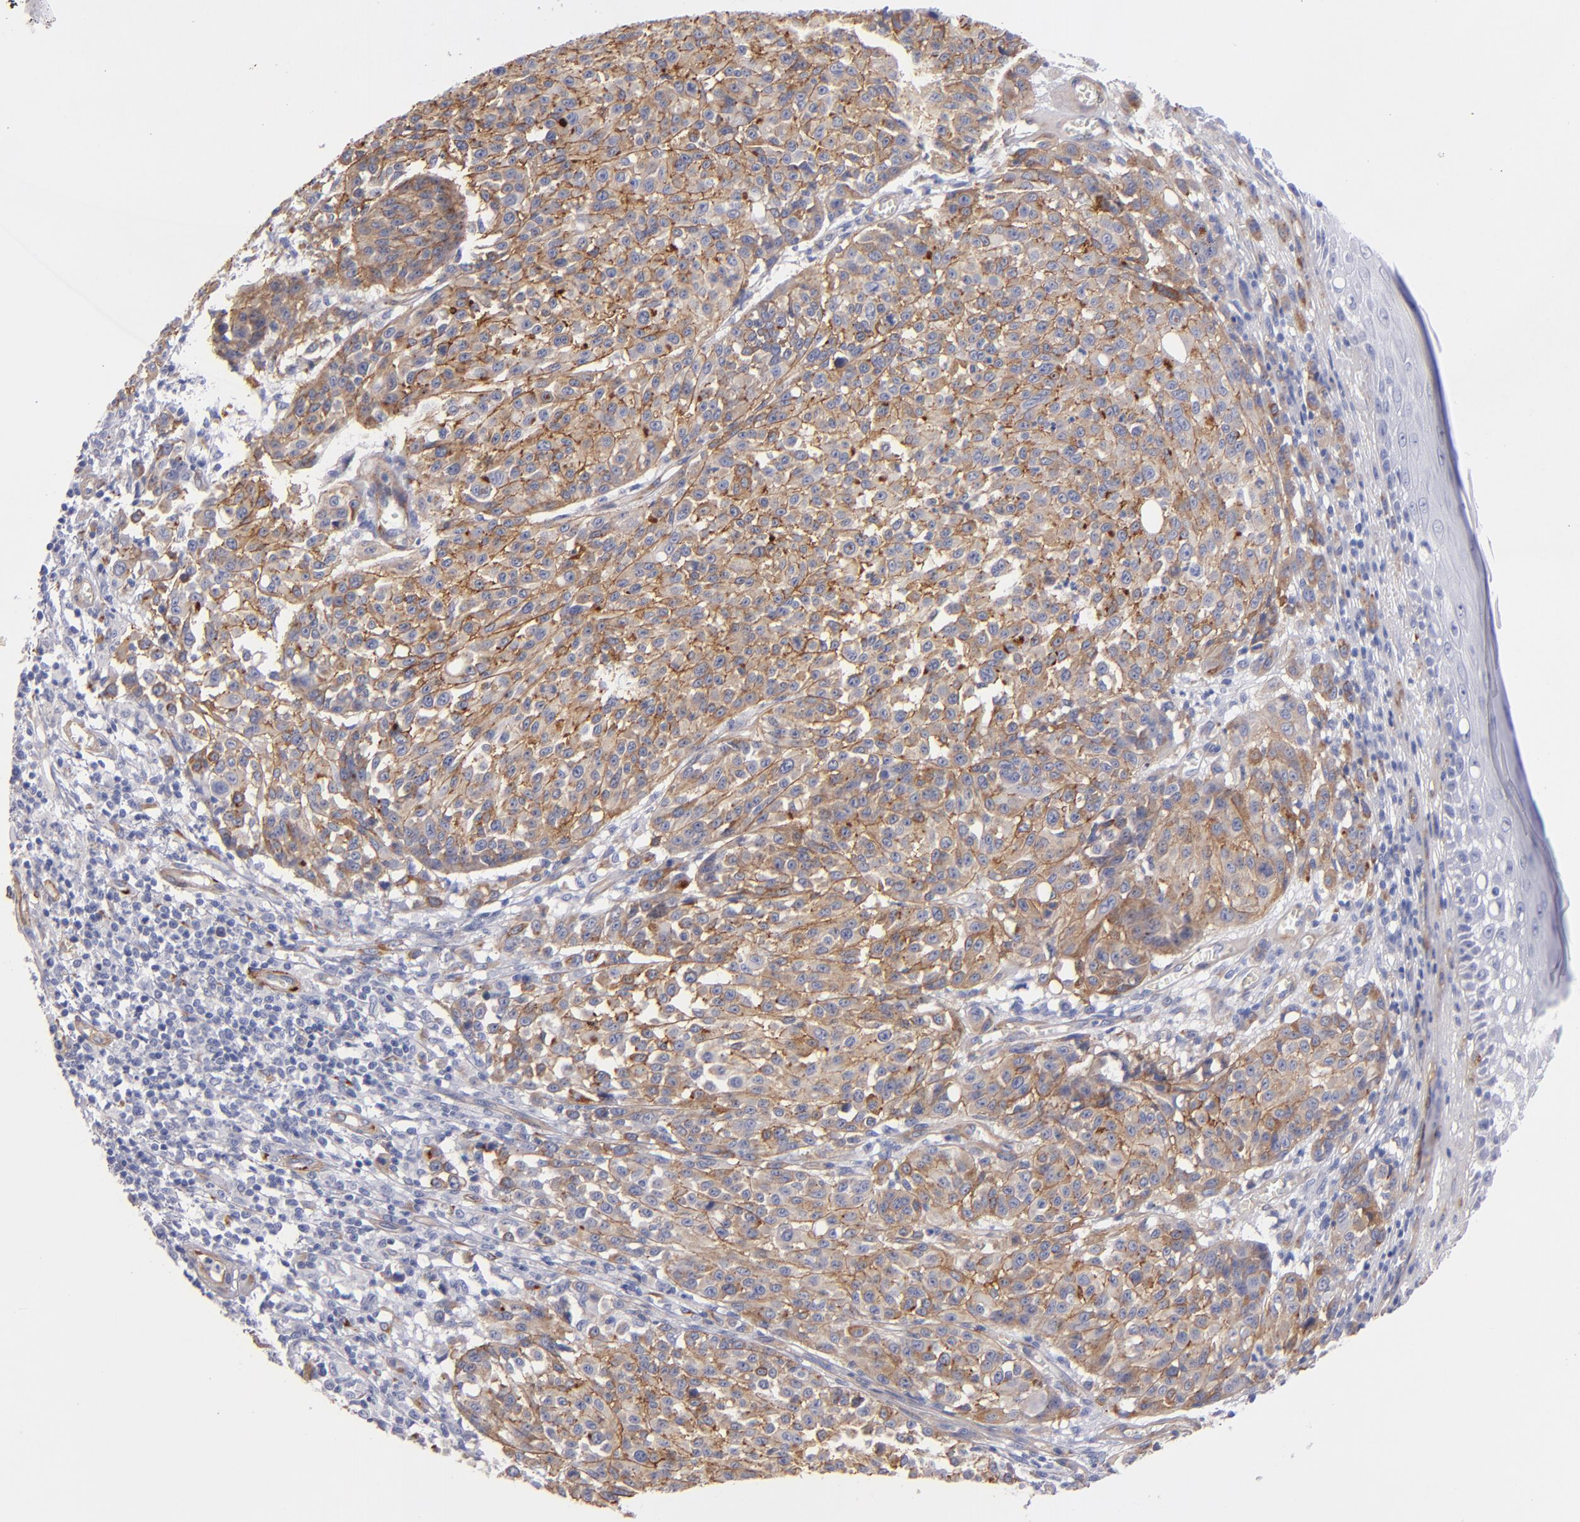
{"staining": {"intensity": "moderate", "quantity": ">75%", "location": "cytoplasmic/membranous"}, "tissue": "melanoma", "cell_type": "Tumor cells", "image_type": "cancer", "snomed": [{"axis": "morphology", "description": "Malignant melanoma, NOS"}, {"axis": "topography", "description": "Skin"}], "caption": "Immunohistochemical staining of human melanoma shows medium levels of moderate cytoplasmic/membranous staining in approximately >75% of tumor cells.", "gene": "LAMC1", "patient": {"sex": "female", "age": 49}}